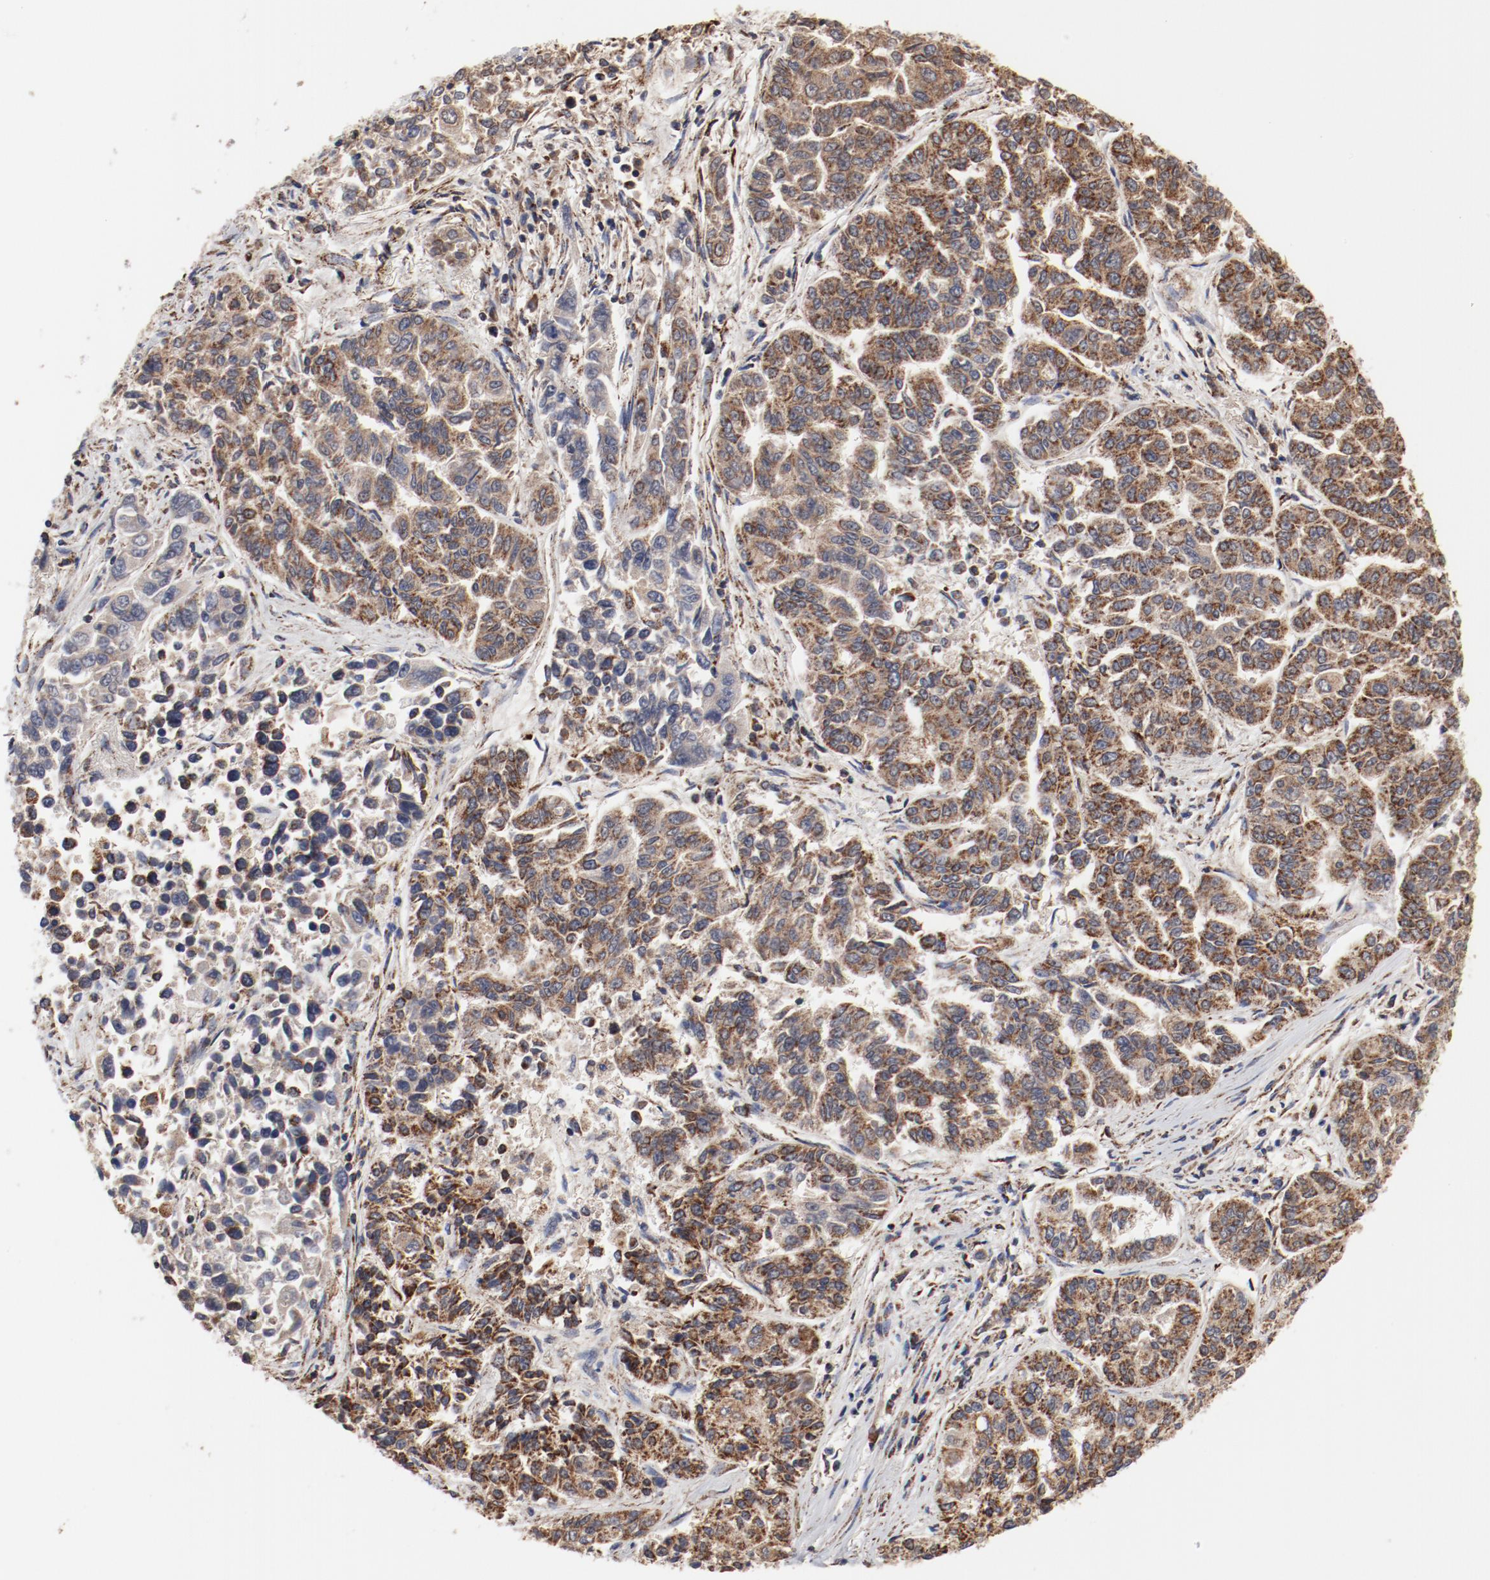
{"staining": {"intensity": "moderate", "quantity": ">75%", "location": "cytoplasmic/membranous"}, "tissue": "lung cancer", "cell_type": "Tumor cells", "image_type": "cancer", "snomed": [{"axis": "morphology", "description": "Adenocarcinoma, NOS"}, {"axis": "topography", "description": "Lung"}], "caption": "A brown stain highlights moderate cytoplasmic/membranous expression of a protein in adenocarcinoma (lung) tumor cells.", "gene": "NDUFV2", "patient": {"sex": "male", "age": 84}}